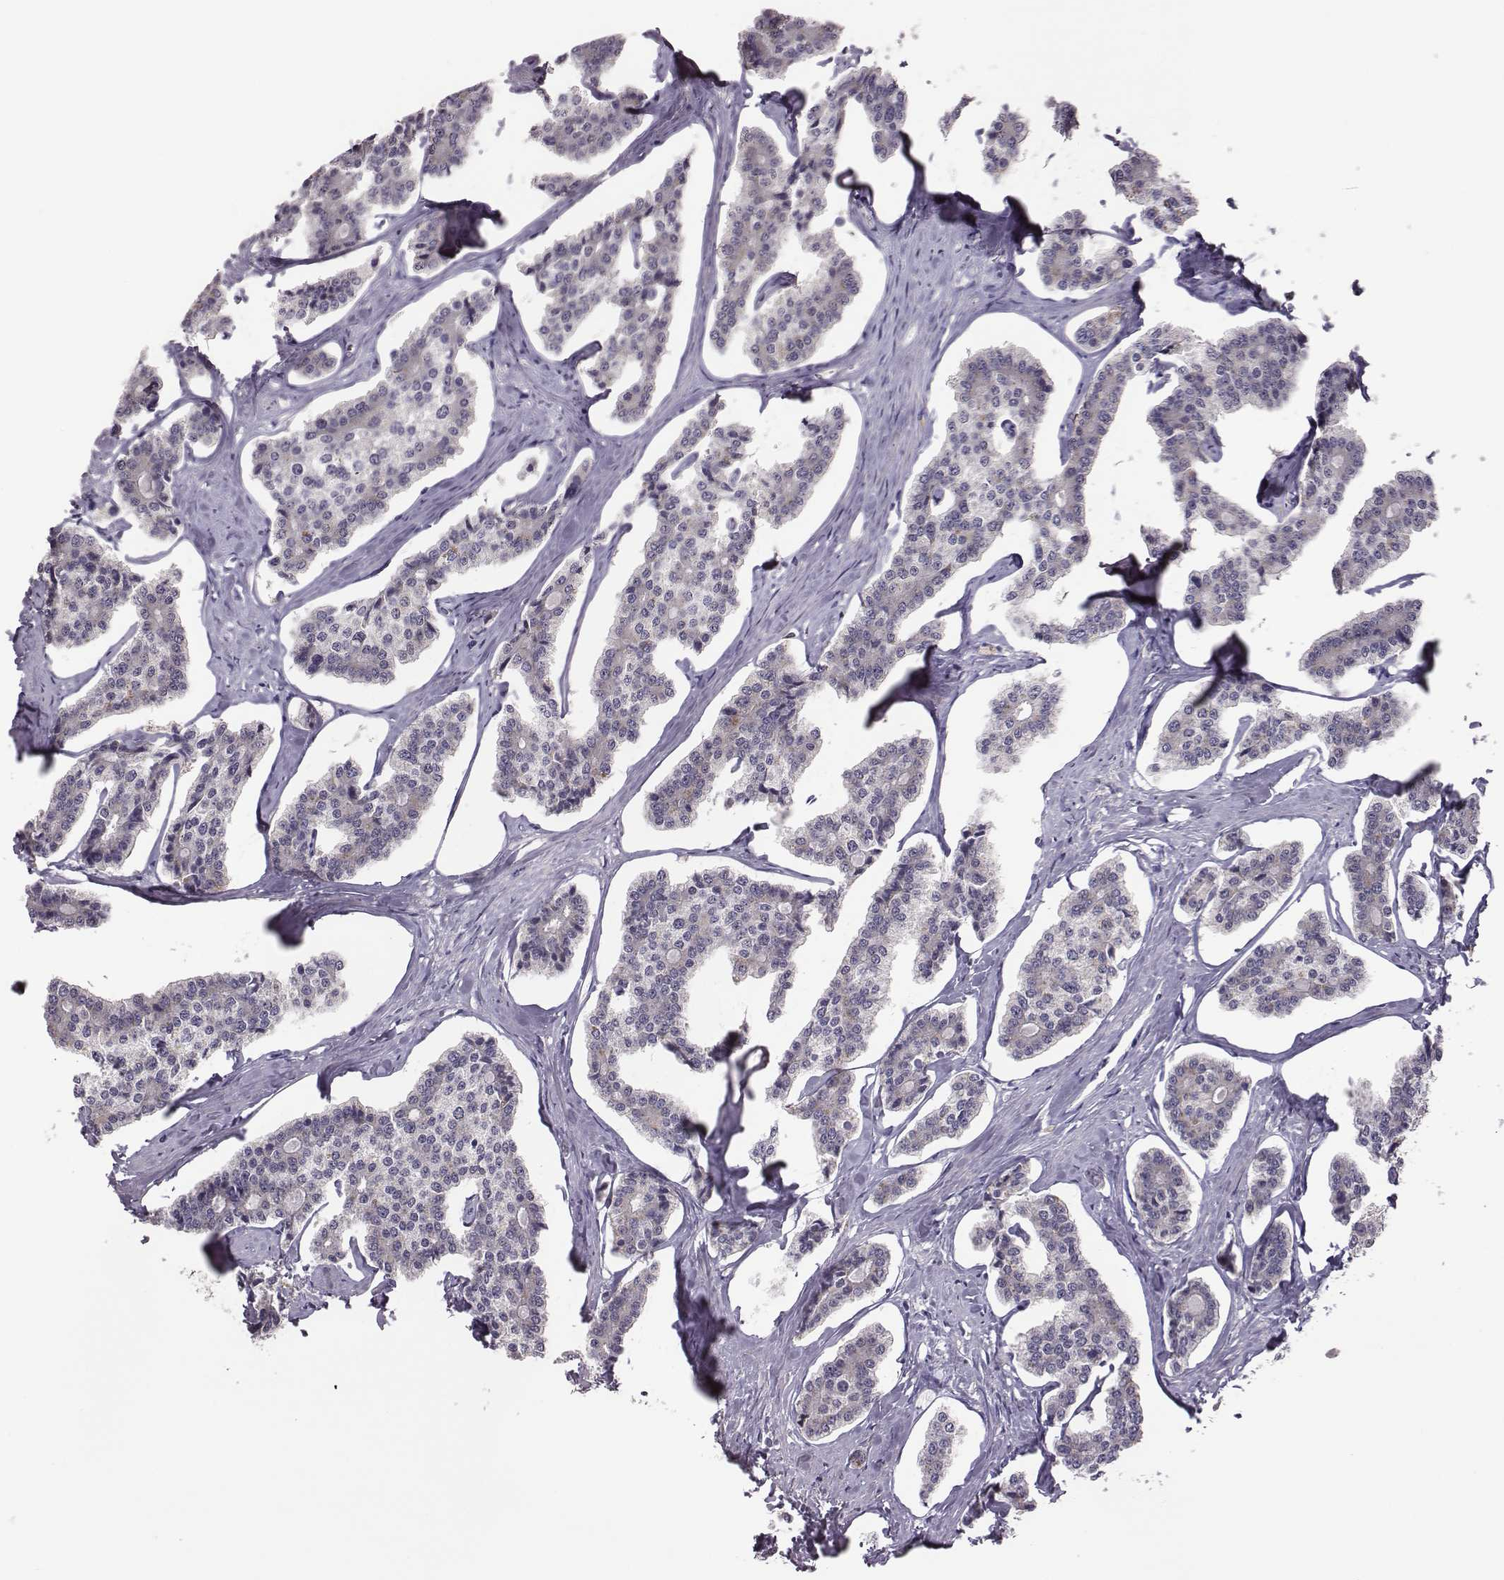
{"staining": {"intensity": "negative", "quantity": "none", "location": "none"}, "tissue": "carcinoid", "cell_type": "Tumor cells", "image_type": "cancer", "snomed": [{"axis": "morphology", "description": "Carcinoid, malignant, NOS"}, {"axis": "topography", "description": "Small intestine"}], "caption": "Carcinoid (malignant) was stained to show a protein in brown. There is no significant staining in tumor cells.", "gene": "KMO", "patient": {"sex": "female", "age": 65}}